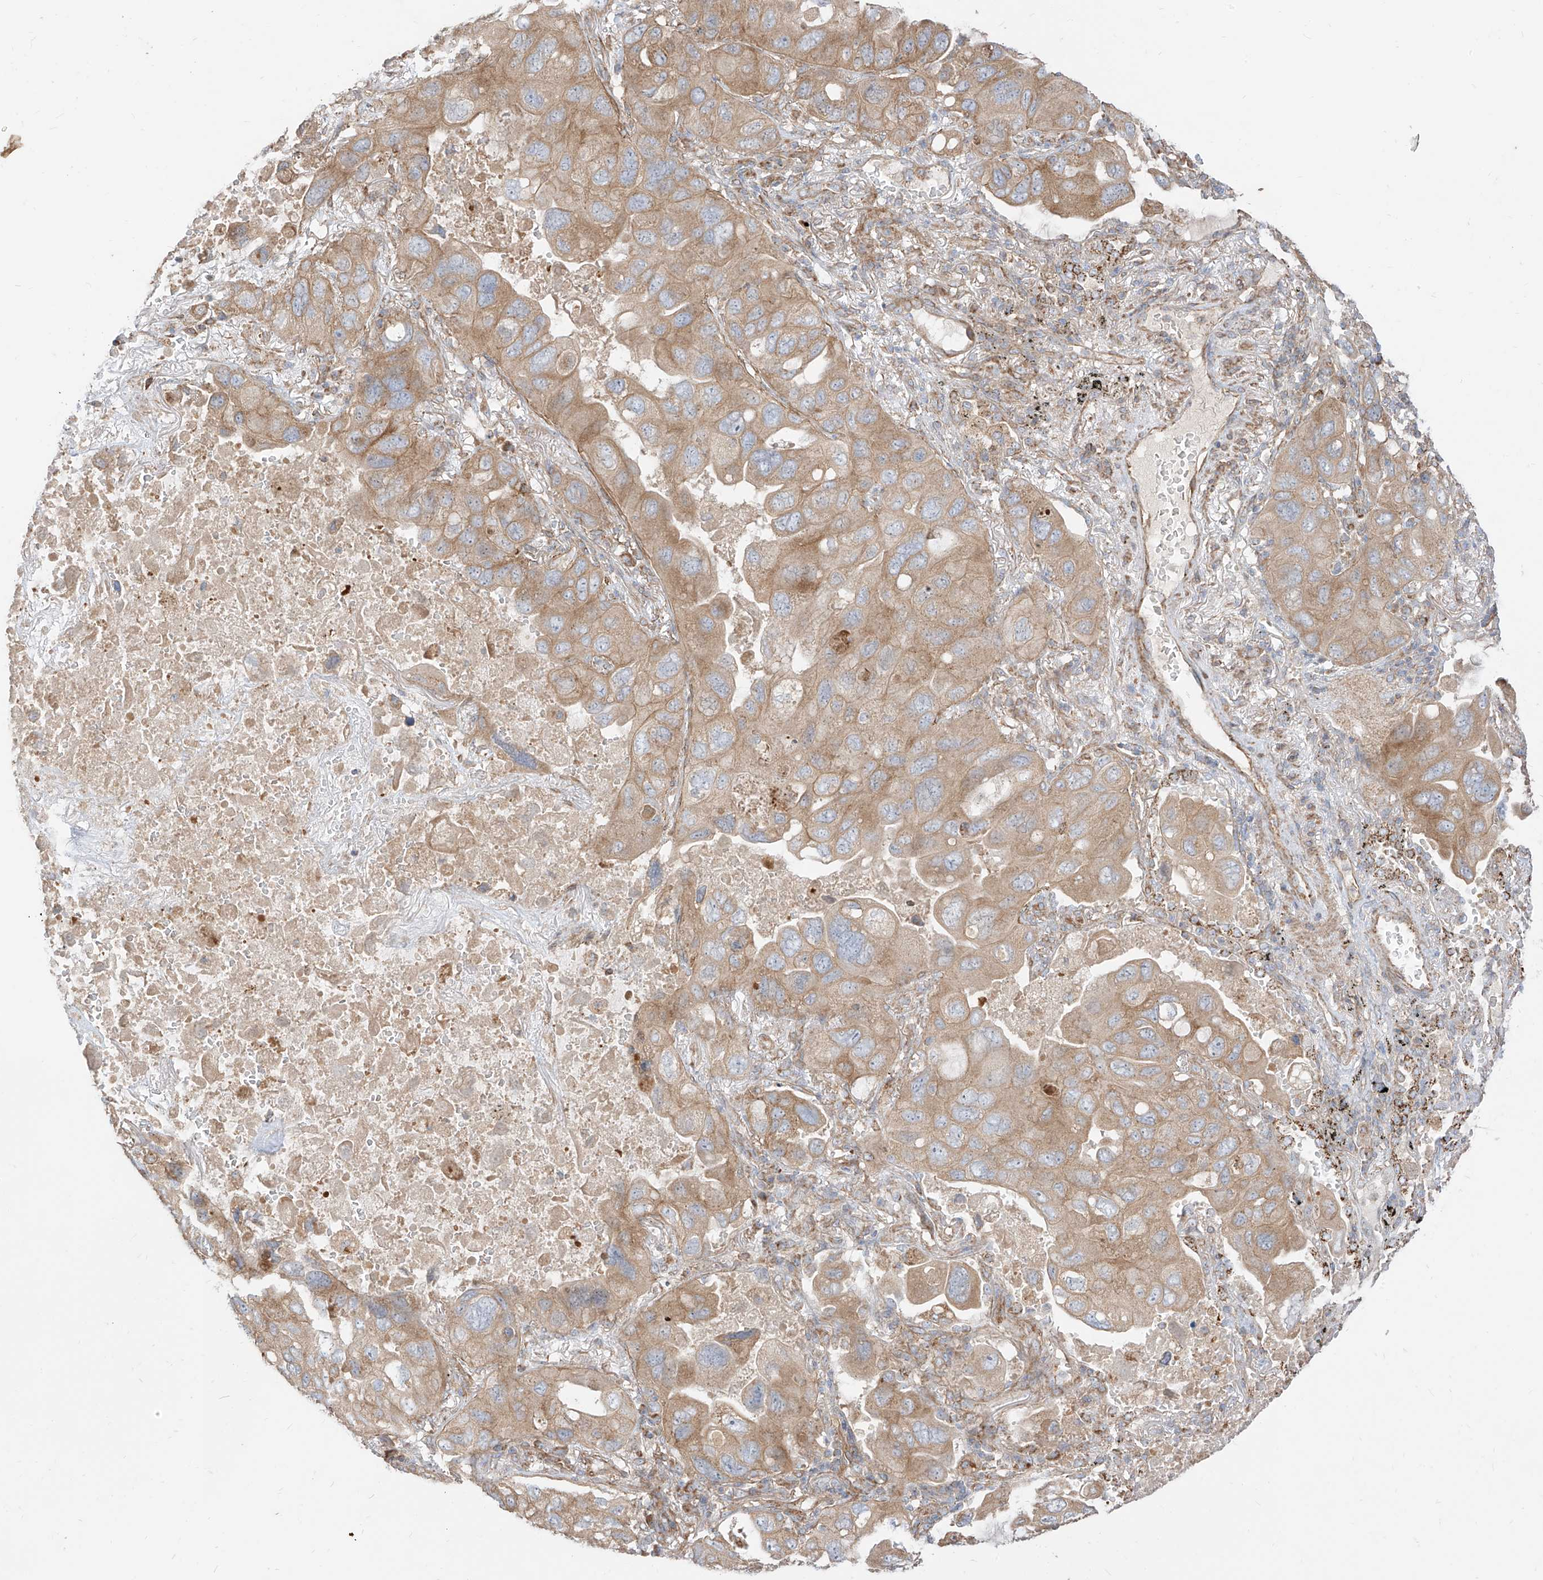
{"staining": {"intensity": "weak", "quantity": ">75%", "location": "cytoplasmic/membranous"}, "tissue": "lung cancer", "cell_type": "Tumor cells", "image_type": "cancer", "snomed": [{"axis": "morphology", "description": "Squamous cell carcinoma, NOS"}, {"axis": "topography", "description": "Lung"}], "caption": "Brown immunohistochemical staining in human lung cancer shows weak cytoplasmic/membranous positivity in approximately >75% of tumor cells.", "gene": "PLCL1", "patient": {"sex": "female", "age": 73}}